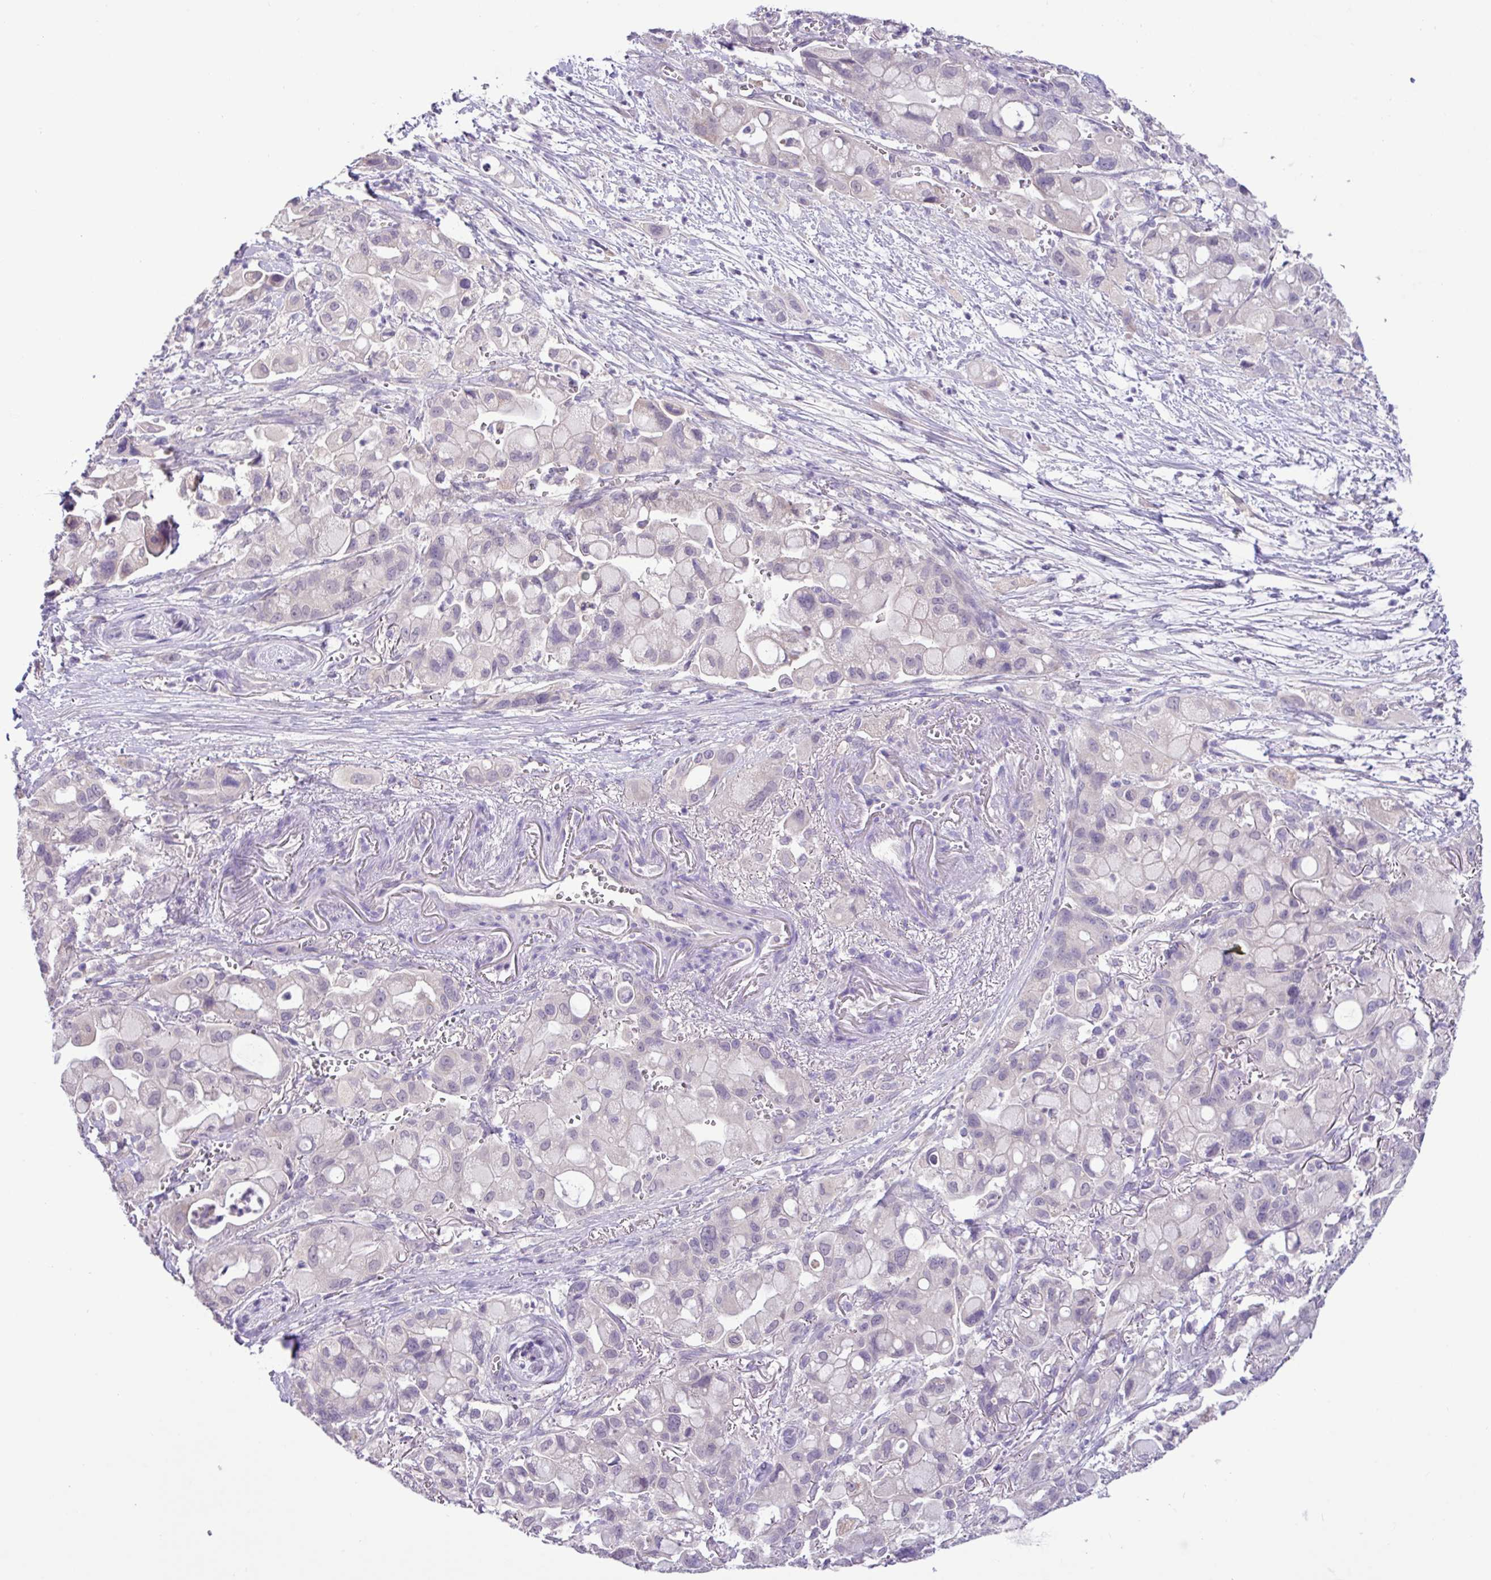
{"staining": {"intensity": "negative", "quantity": "none", "location": "none"}, "tissue": "pancreatic cancer", "cell_type": "Tumor cells", "image_type": "cancer", "snomed": [{"axis": "morphology", "description": "Adenocarcinoma, NOS"}, {"axis": "topography", "description": "Pancreas"}], "caption": "Immunohistochemistry of human pancreatic adenocarcinoma demonstrates no expression in tumor cells.", "gene": "PAX8", "patient": {"sex": "male", "age": 68}}